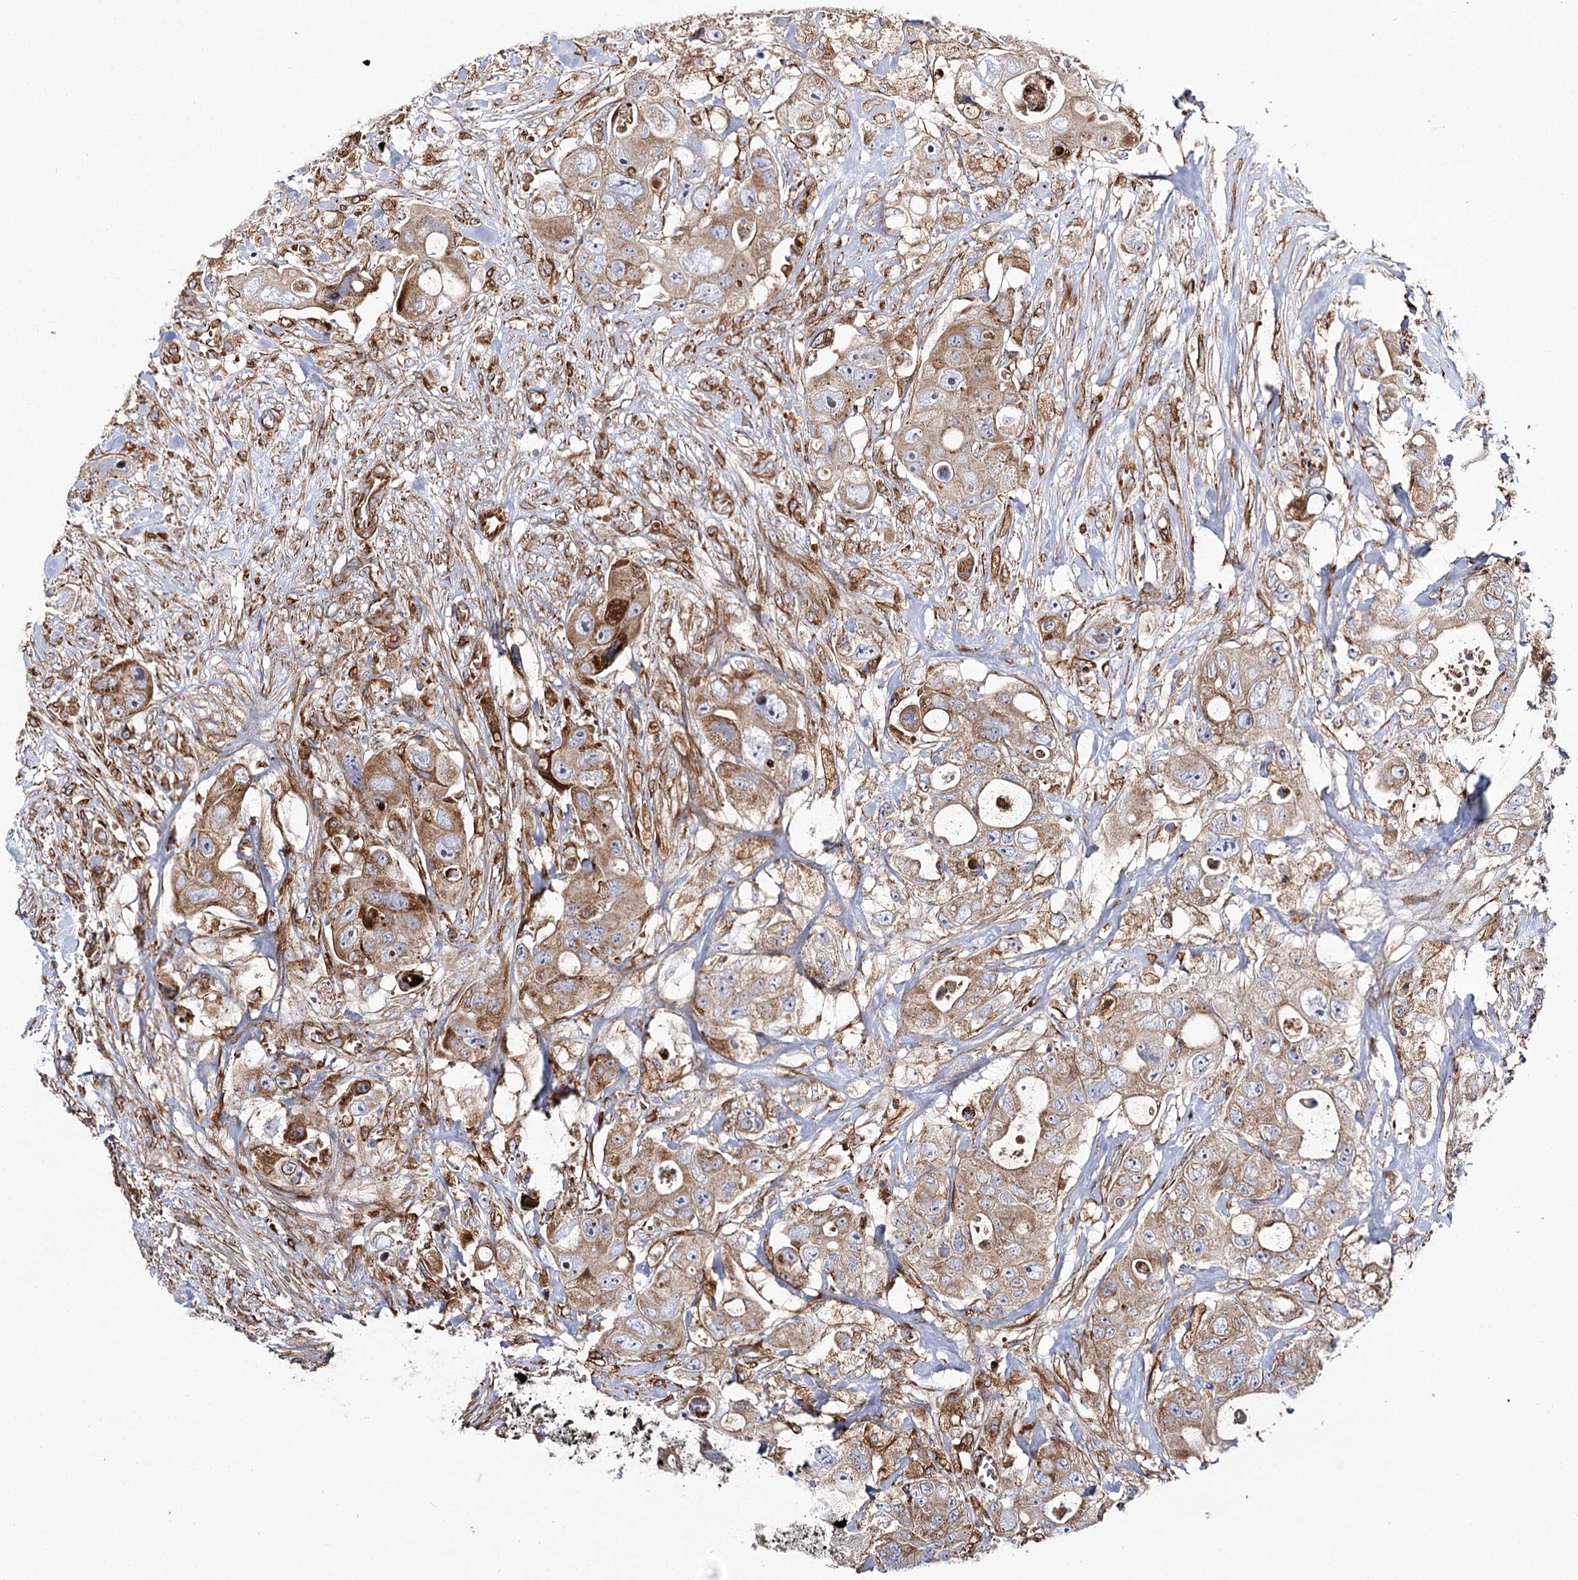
{"staining": {"intensity": "moderate", "quantity": ">75%", "location": "cytoplasmic/membranous"}, "tissue": "colorectal cancer", "cell_type": "Tumor cells", "image_type": "cancer", "snomed": [{"axis": "morphology", "description": "Adenocarcinoma, NOS"}, {"axis": "topography", "description": "Colon"}], "caption": "IHC image of human colorectal adenocarcinoma stained for a protein (brown), which demonstrates medium levels of moderate cytoplasmic/membranous staining in approximately >75% of tumor cells.", "gene": "THUMPD3", "patient": {"sex": "female", "age": 46}}